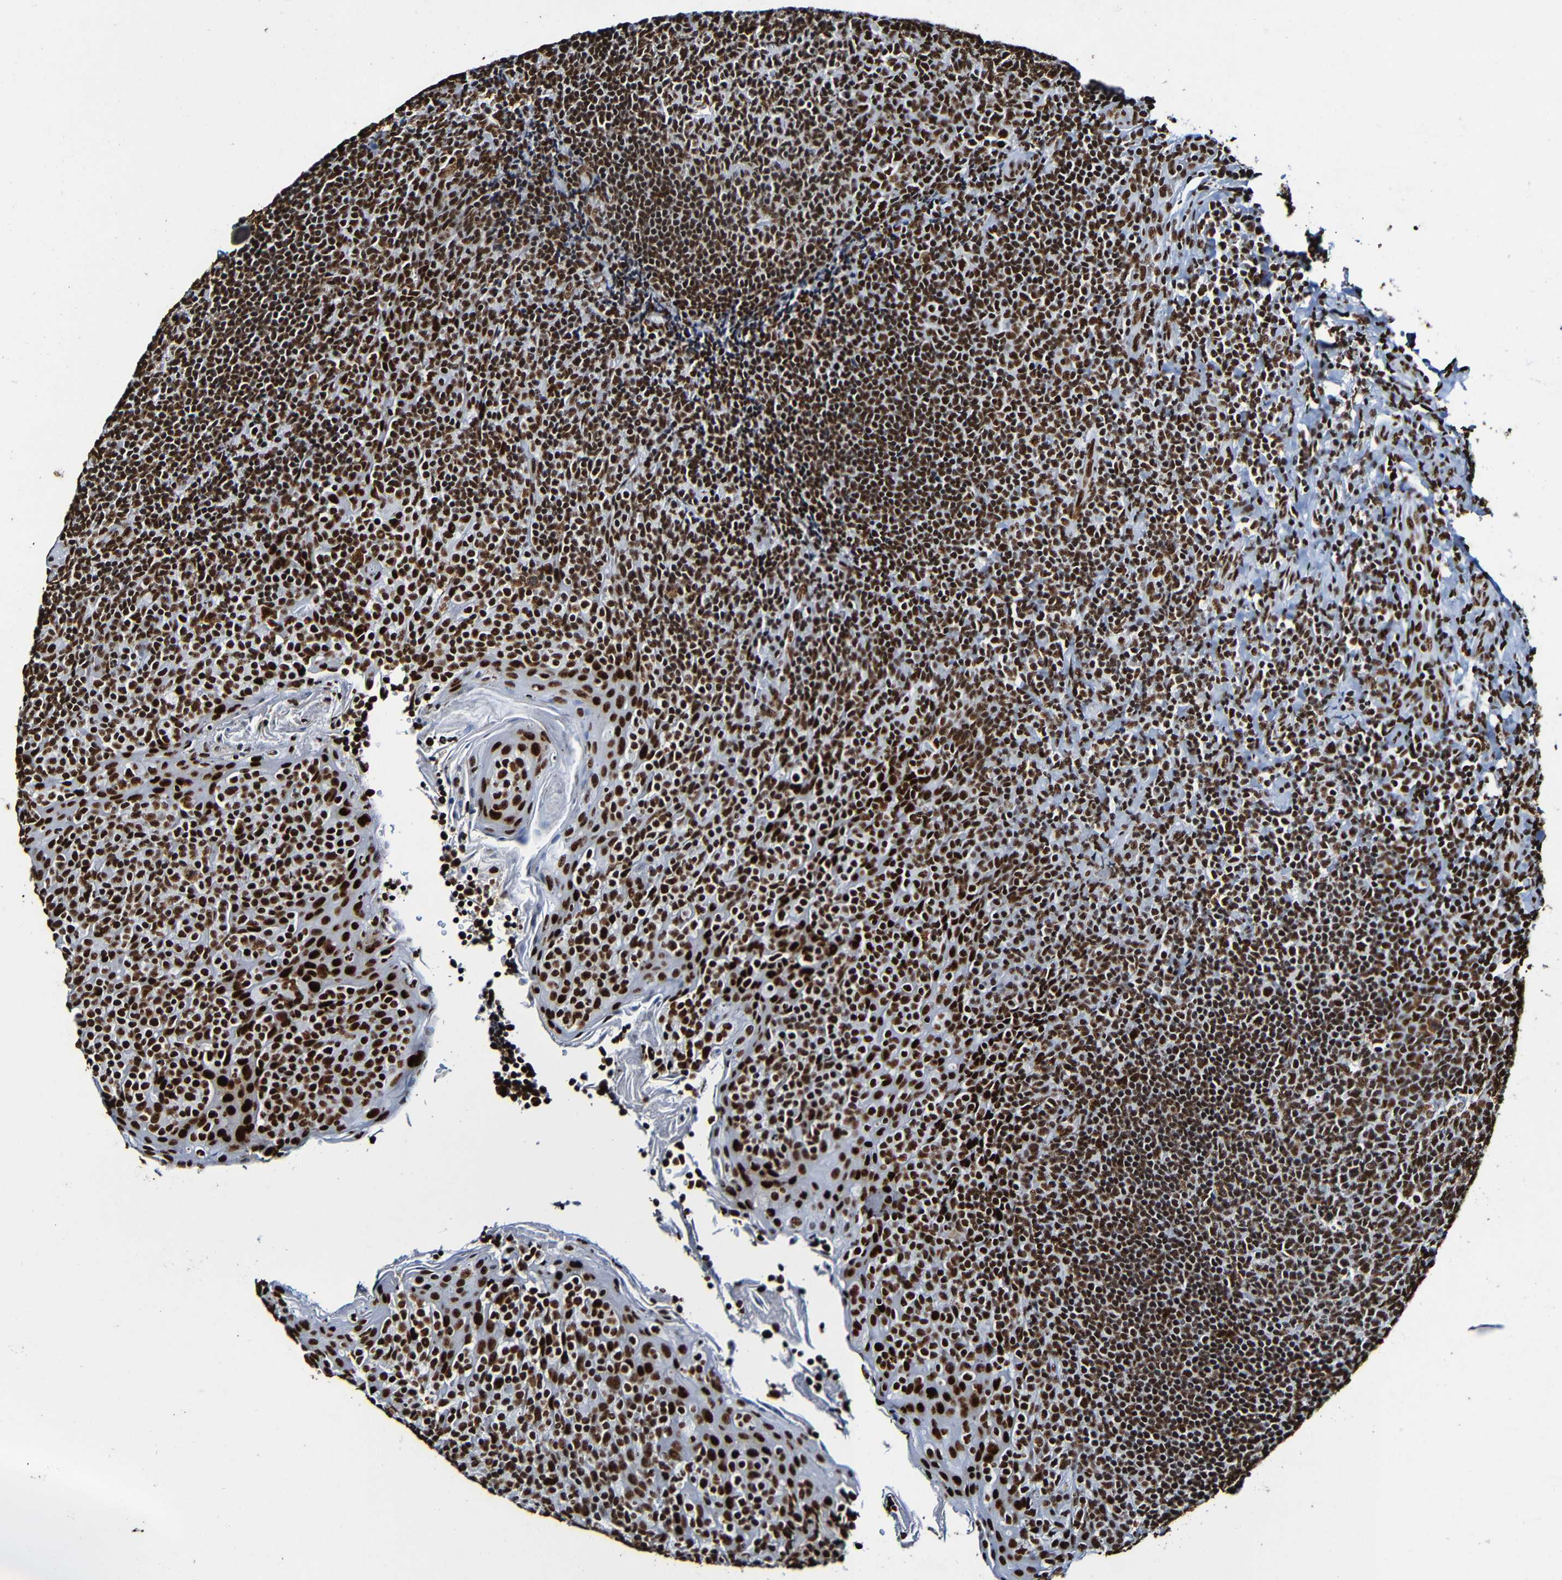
{"staining": {"intensity": "strong", "quantity": ">75%", "location": "nuclear"}, "tissue": "tonsil", "cell_type": "Germinal center cells", "image_type": "normal", "snomed": [{"axis": "morphology", "description": "Normal tissue, NOS"}, {"axis": "topography", "description": "Tonsil"}], "caption": "Immunohistochemical staining of benign tonsil demonstrates strong nuclear protein positivity in about >75% of germinal center cells.", "gene": "SRSF3", "patient": {"sex": "male", "age": 17}}